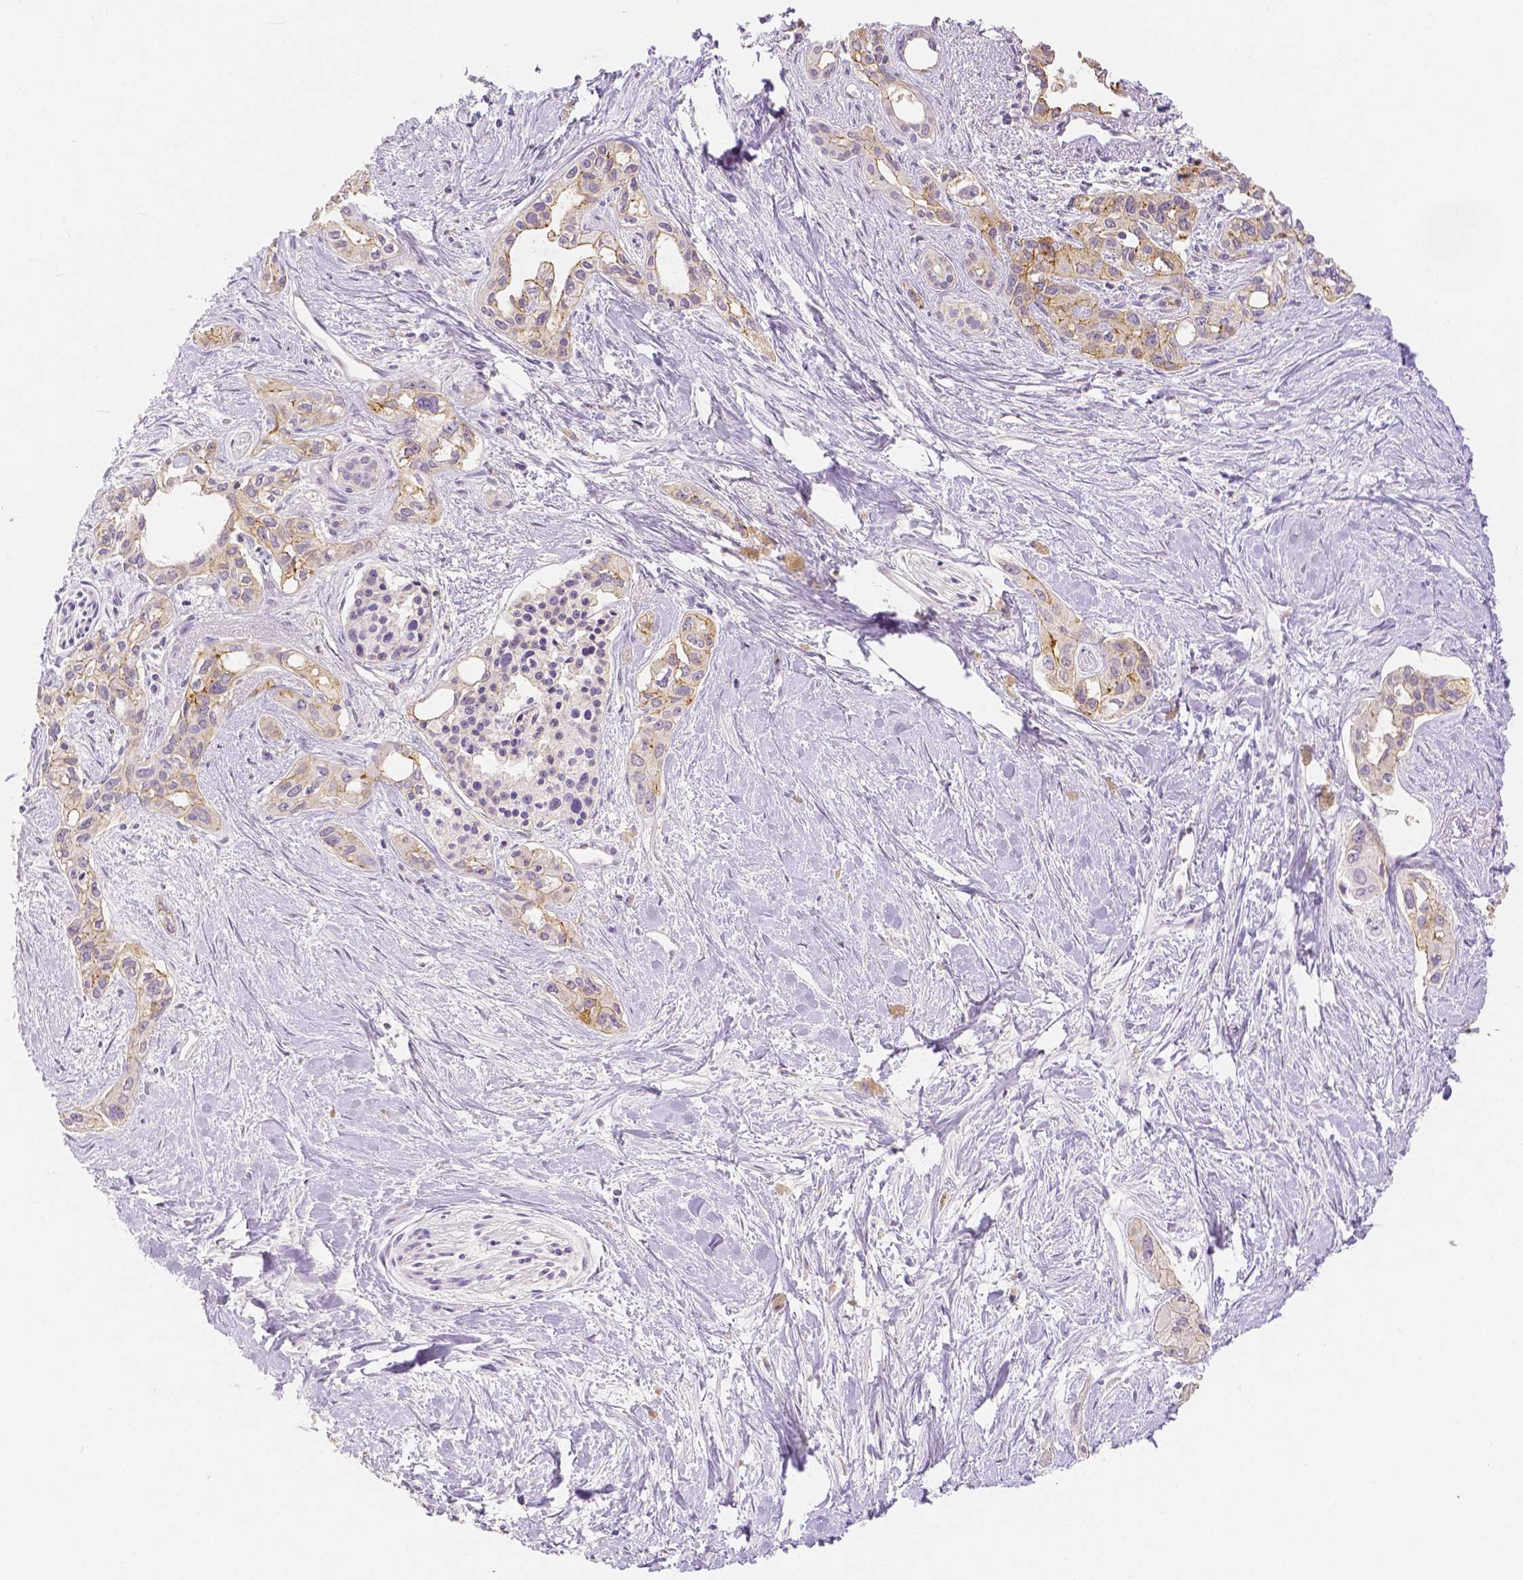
{"staining": {"intensity": "moderate", "quantity": "25%-75%", "location": "cytoplasmic/membranous"}, "tissue": "pancreatic cancer", "cell_type": "Tumor cells", "image_type": "cancer", "snomed": [{"axis": "morphology", "description": "Adenocarcinoma, NOS"}, {"axis": "topography", "description": "Pancreas"}], "caption": "A histopathology image of human adenocarcinoma (pancreatic) stained for a protein demonstrates moderate cytoplasmic/membranous brown staining in tumor cells. (IHC, brightfield microscopy, high magnification).", "gene": "OCLN", "patient": {"sex": "female", "age": 50}}